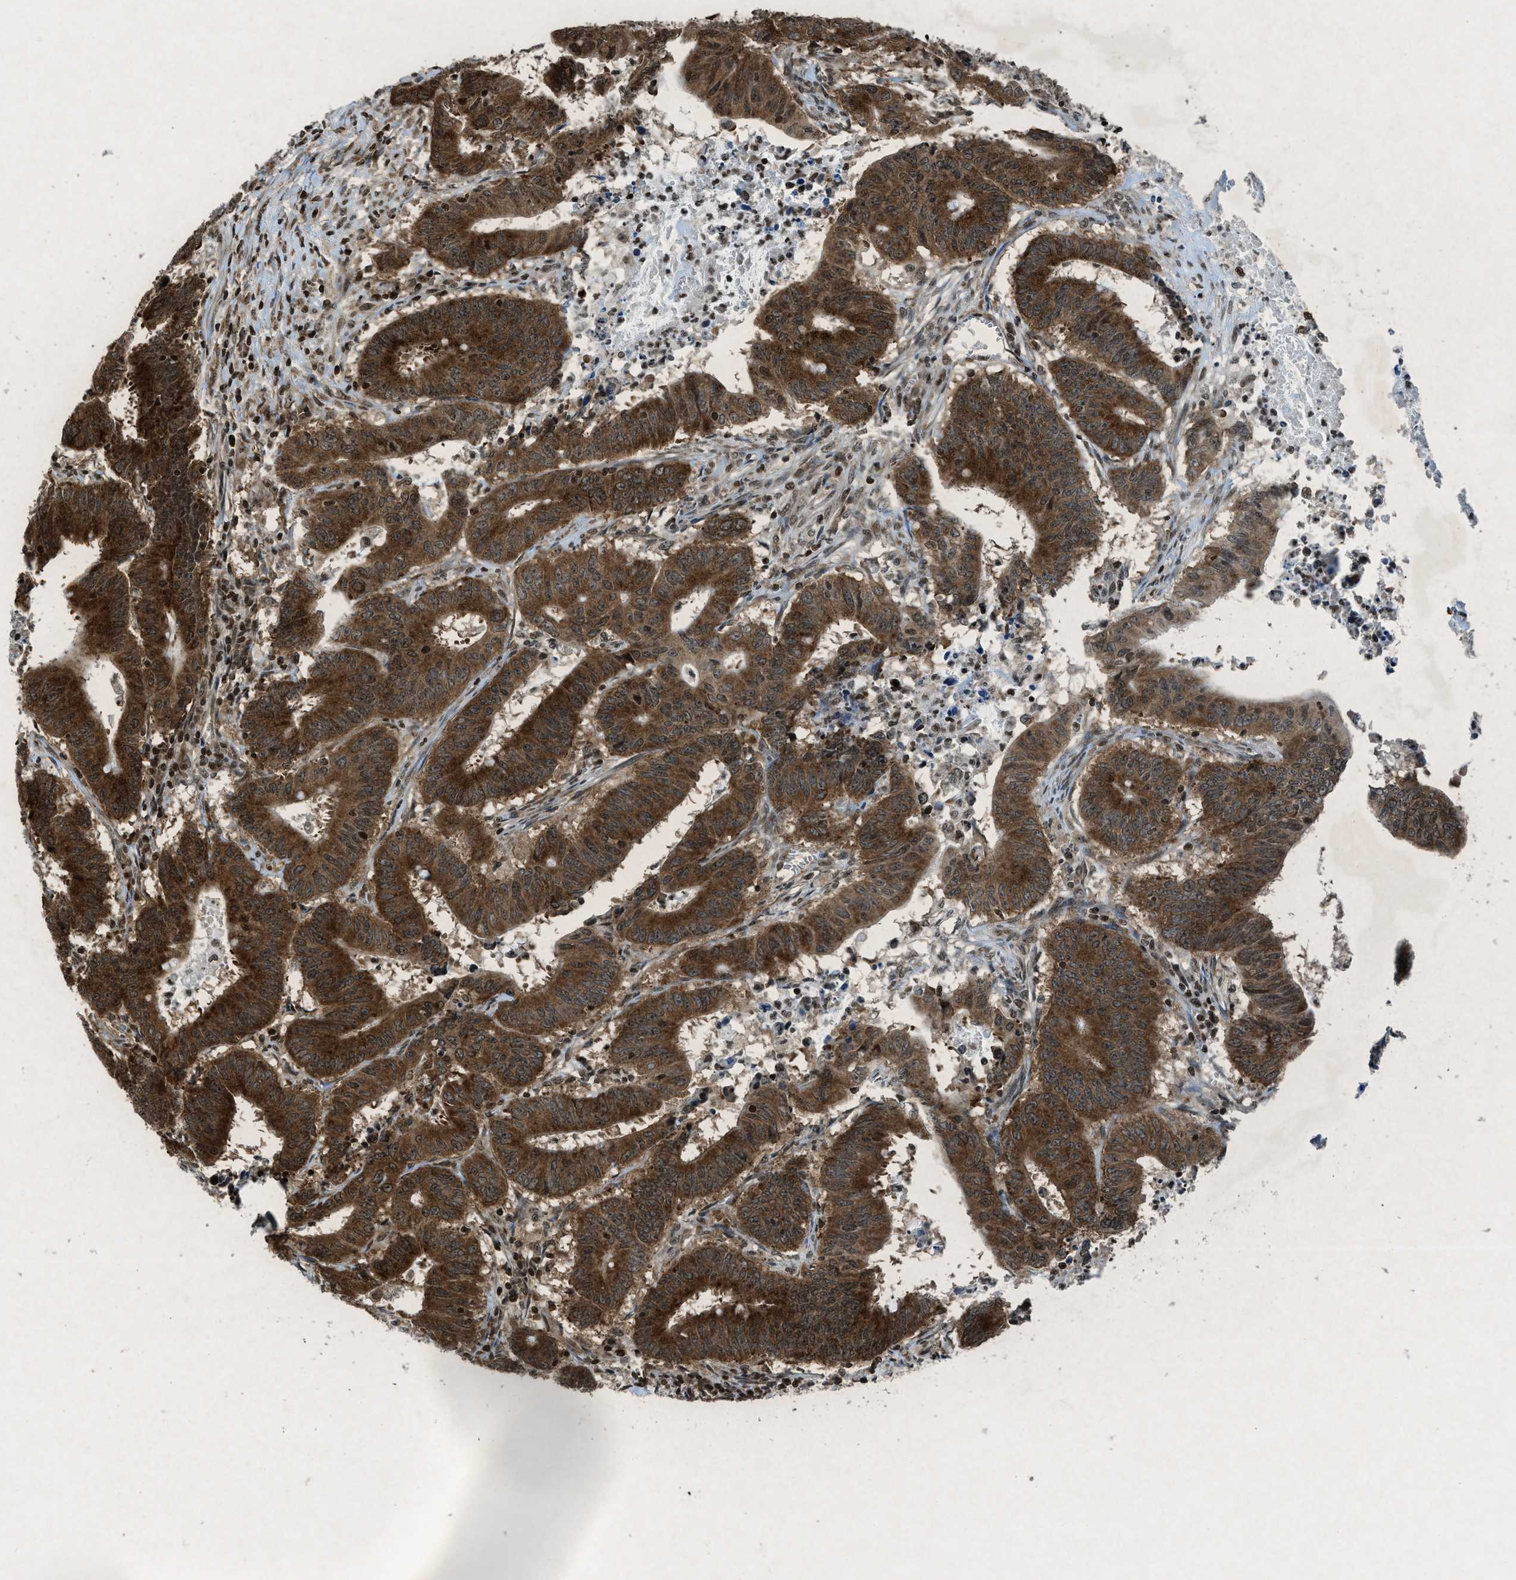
{"staining": {"intensity": "moderate", "quantity": ">75%", "location": "cytoplasmic/membranous"}, "tissue": "colorectal cancer", "cell_type": "Tumor cells", "image_type": "cancer", "snomed": [{"axis": "morphology", "description": "Adenocarcinoma, NOS"}, {"axis": "topography", "description": "Colon"}], "caption": "The histopathology image displays staining of colorectal cancer, revealing moderate cytoplasmic/membranous protein staining (brown color) within tumor cells.", "gene": "NXF1", "patient": {"sex": "male", "age": 45}}